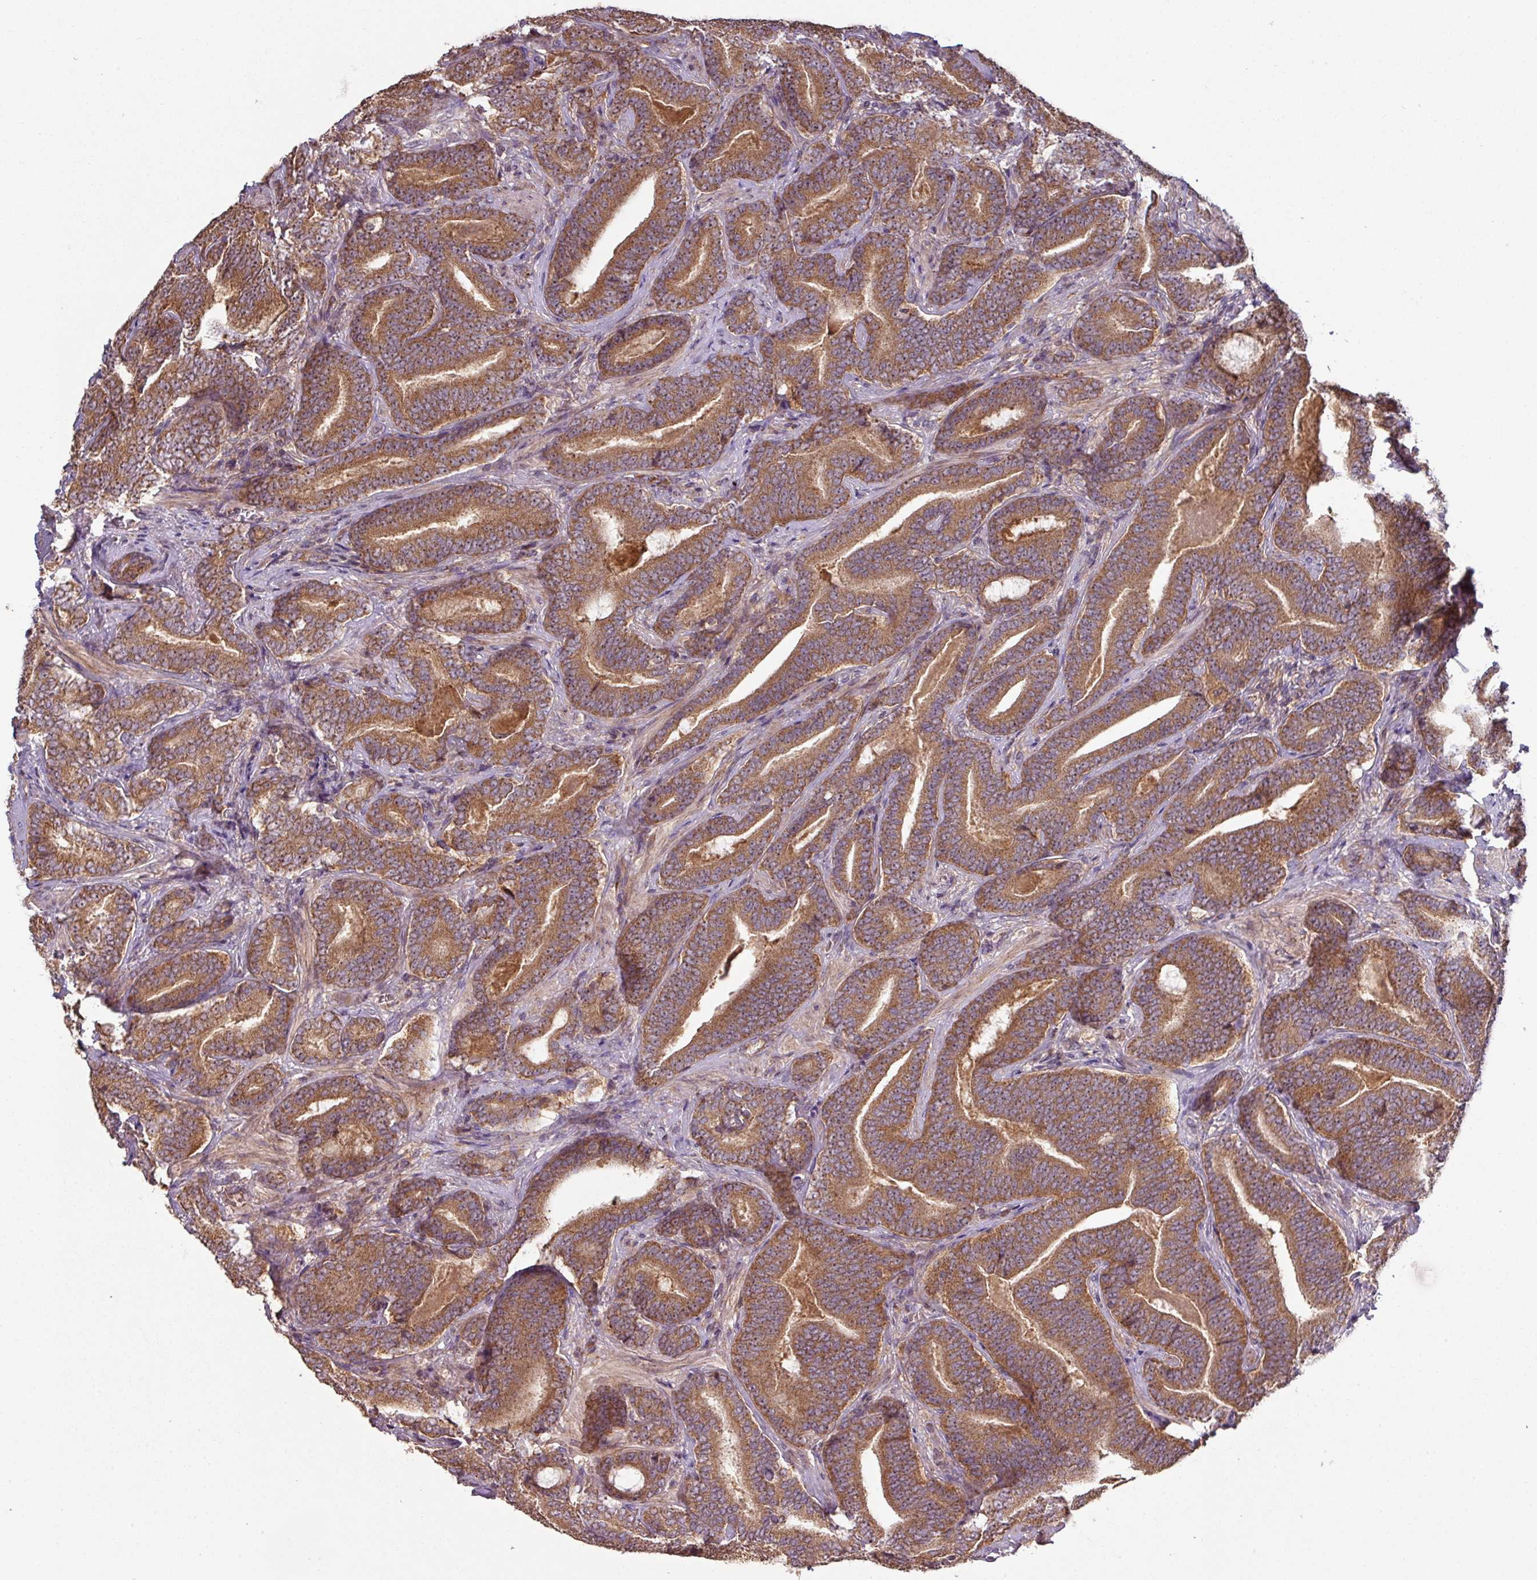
{"staining": {"intensity": "moderate", "quantity": ">75%", "location": "cytoplasmic/membranous"}, "tissue": "prostate cancer", "cell_type": "Tumor cells", "image_type": "cancer", "snomed": [{"axis": "morphology", "description": "Adenocarcinoma, Low grade"}, {"axis": "topography", "description": "Prostate and seminal vesicle, NOS"}], "caption": "Moderate cytoplasmic/membranous expression for a protein is seen in about >75% of tumor cells of low-grade adenocarcinoma (prostate) using IHC.", "gene": "MRRF", "patient": {"sex": "male", "age": 61}}